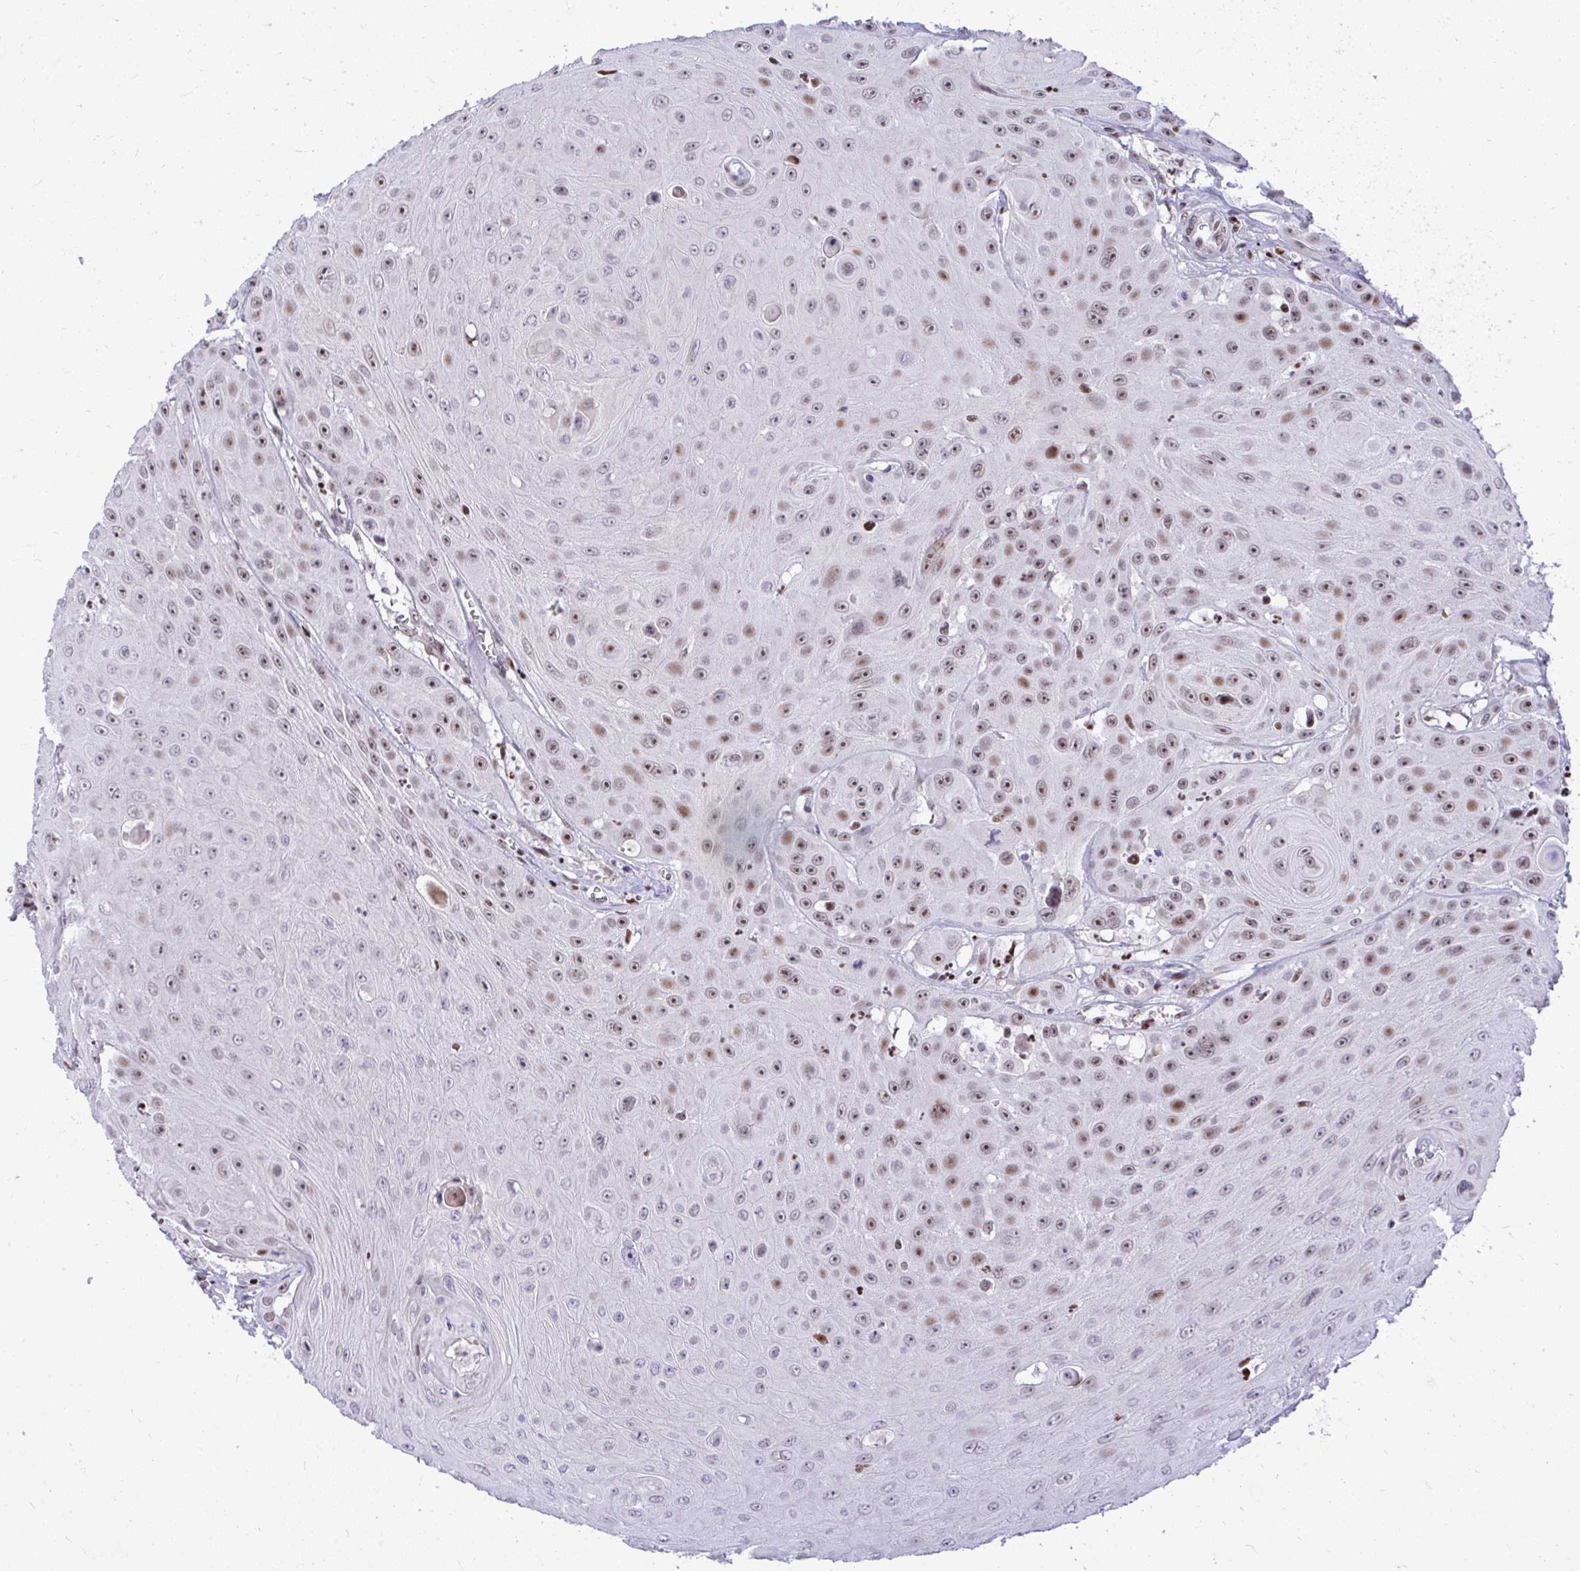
{"staining": {"intensity": "moderate", "quantity": ">75%", "location": "nuclear"}, "tissue": "head and neck cancer", "cell_type": "Tumor cells", "image_type": "cancer", "snomed": [{"axis": "morphology", "description": "Squamous cell carcinoma, NOS"}, {"axis": "topography", "description": "Oral tissue"}, {"axis": "topography", "description": "Head-Neck"}], "caption": "IHC micrograph of human head and neck cancer stained for a protein (brown), which shows medium levels of moderate nuclear staining in approximately >75% of tumor cells.", "gene": "C14orf39", "patient": {"sex": "male", "age": 81}}